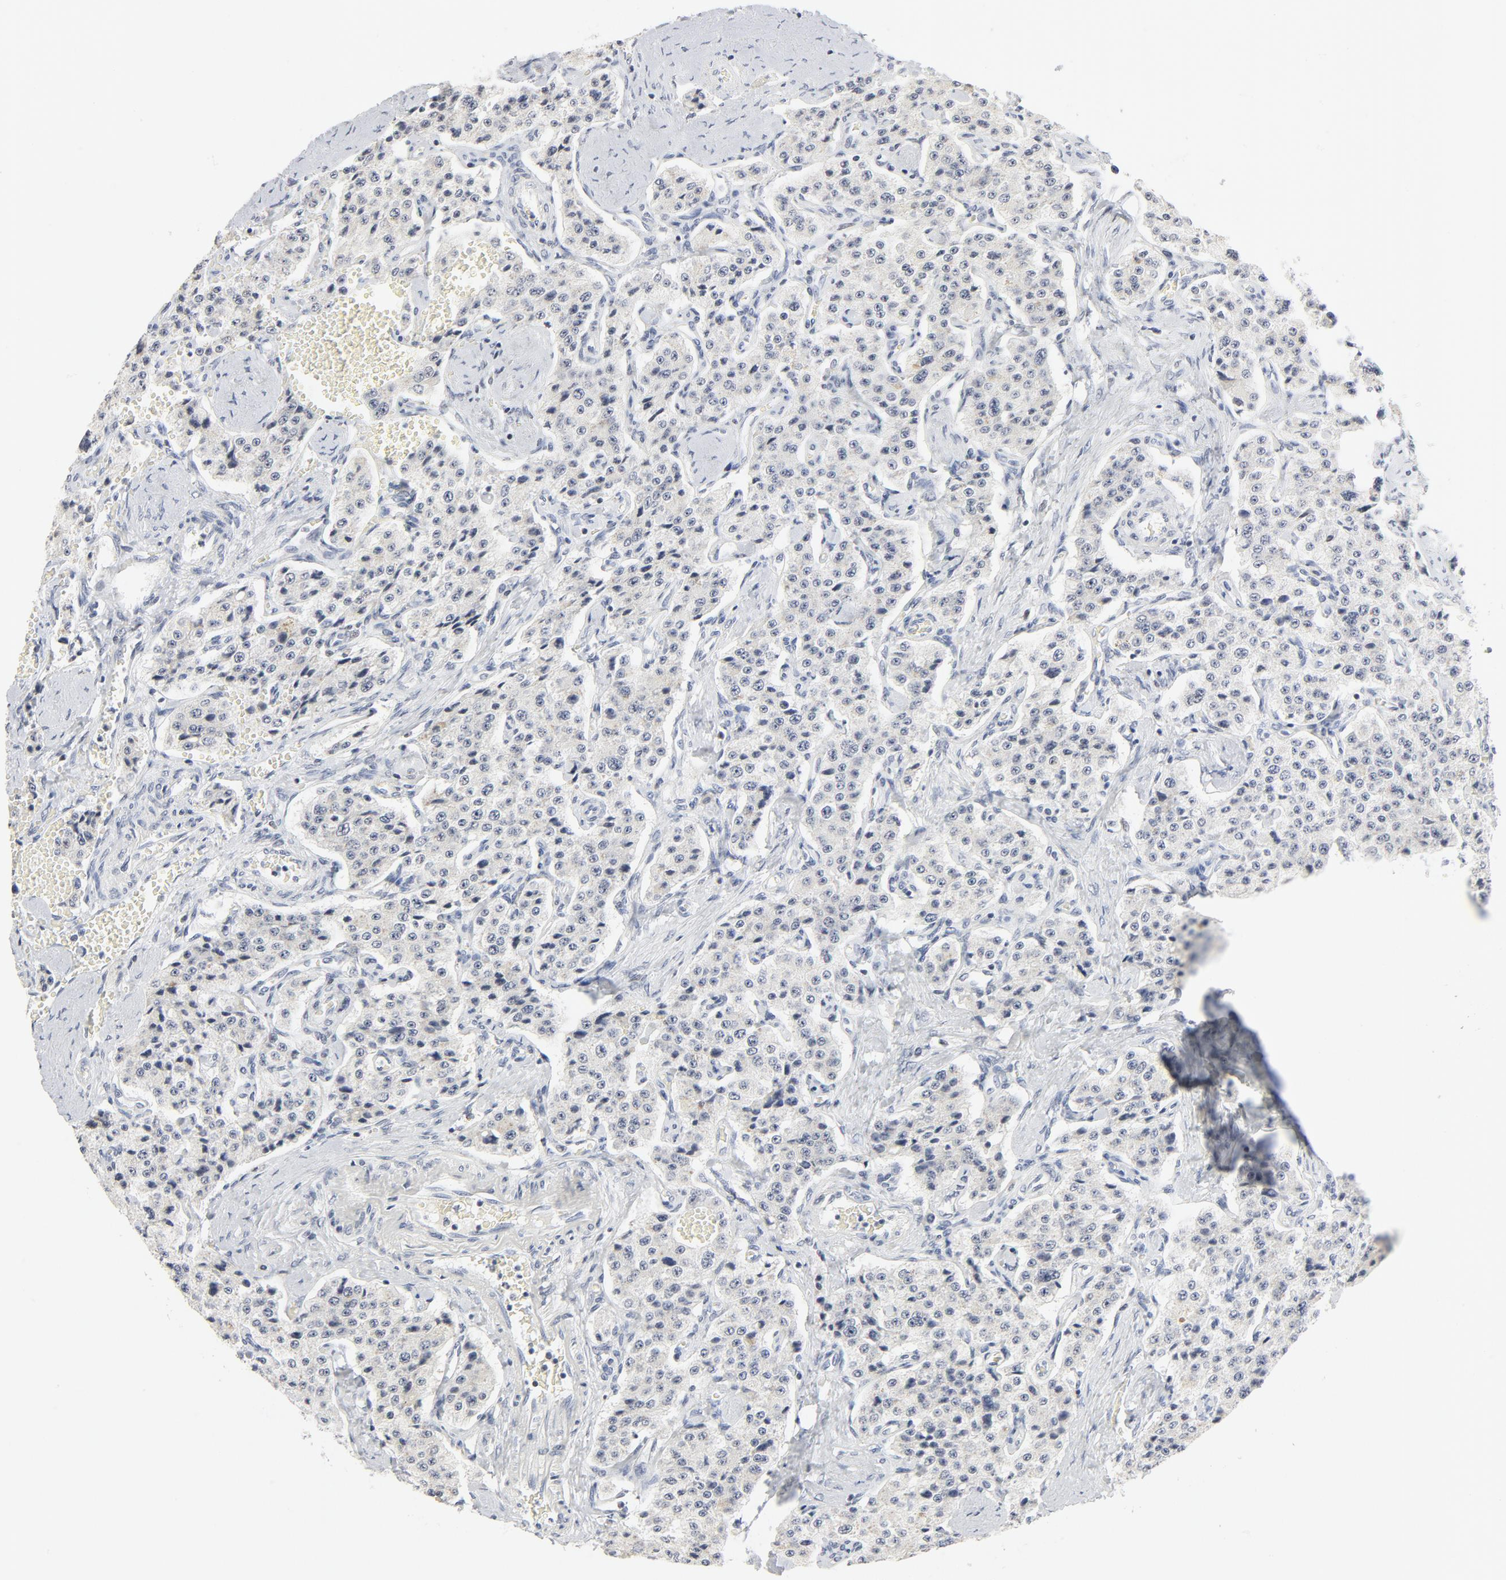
{"staining": {"intensity": "negative", "quantity": "none", "location": "none"}, "tissue": "carcinoid", "cell_type": "Tumor cells", "image_type": "cancer", "snomed": [{"axis": "morphology", "description": "Carcinoid, malignant, NOS"}, {"axis": "topography", "description": "Small intestine"}], "caption": "Human carcinoid stained for a protein using immunohistochemistry shows no expression in tumor cells.", "gene": "GTF2H1", "patient": {"sex": "male", "age": 52}}